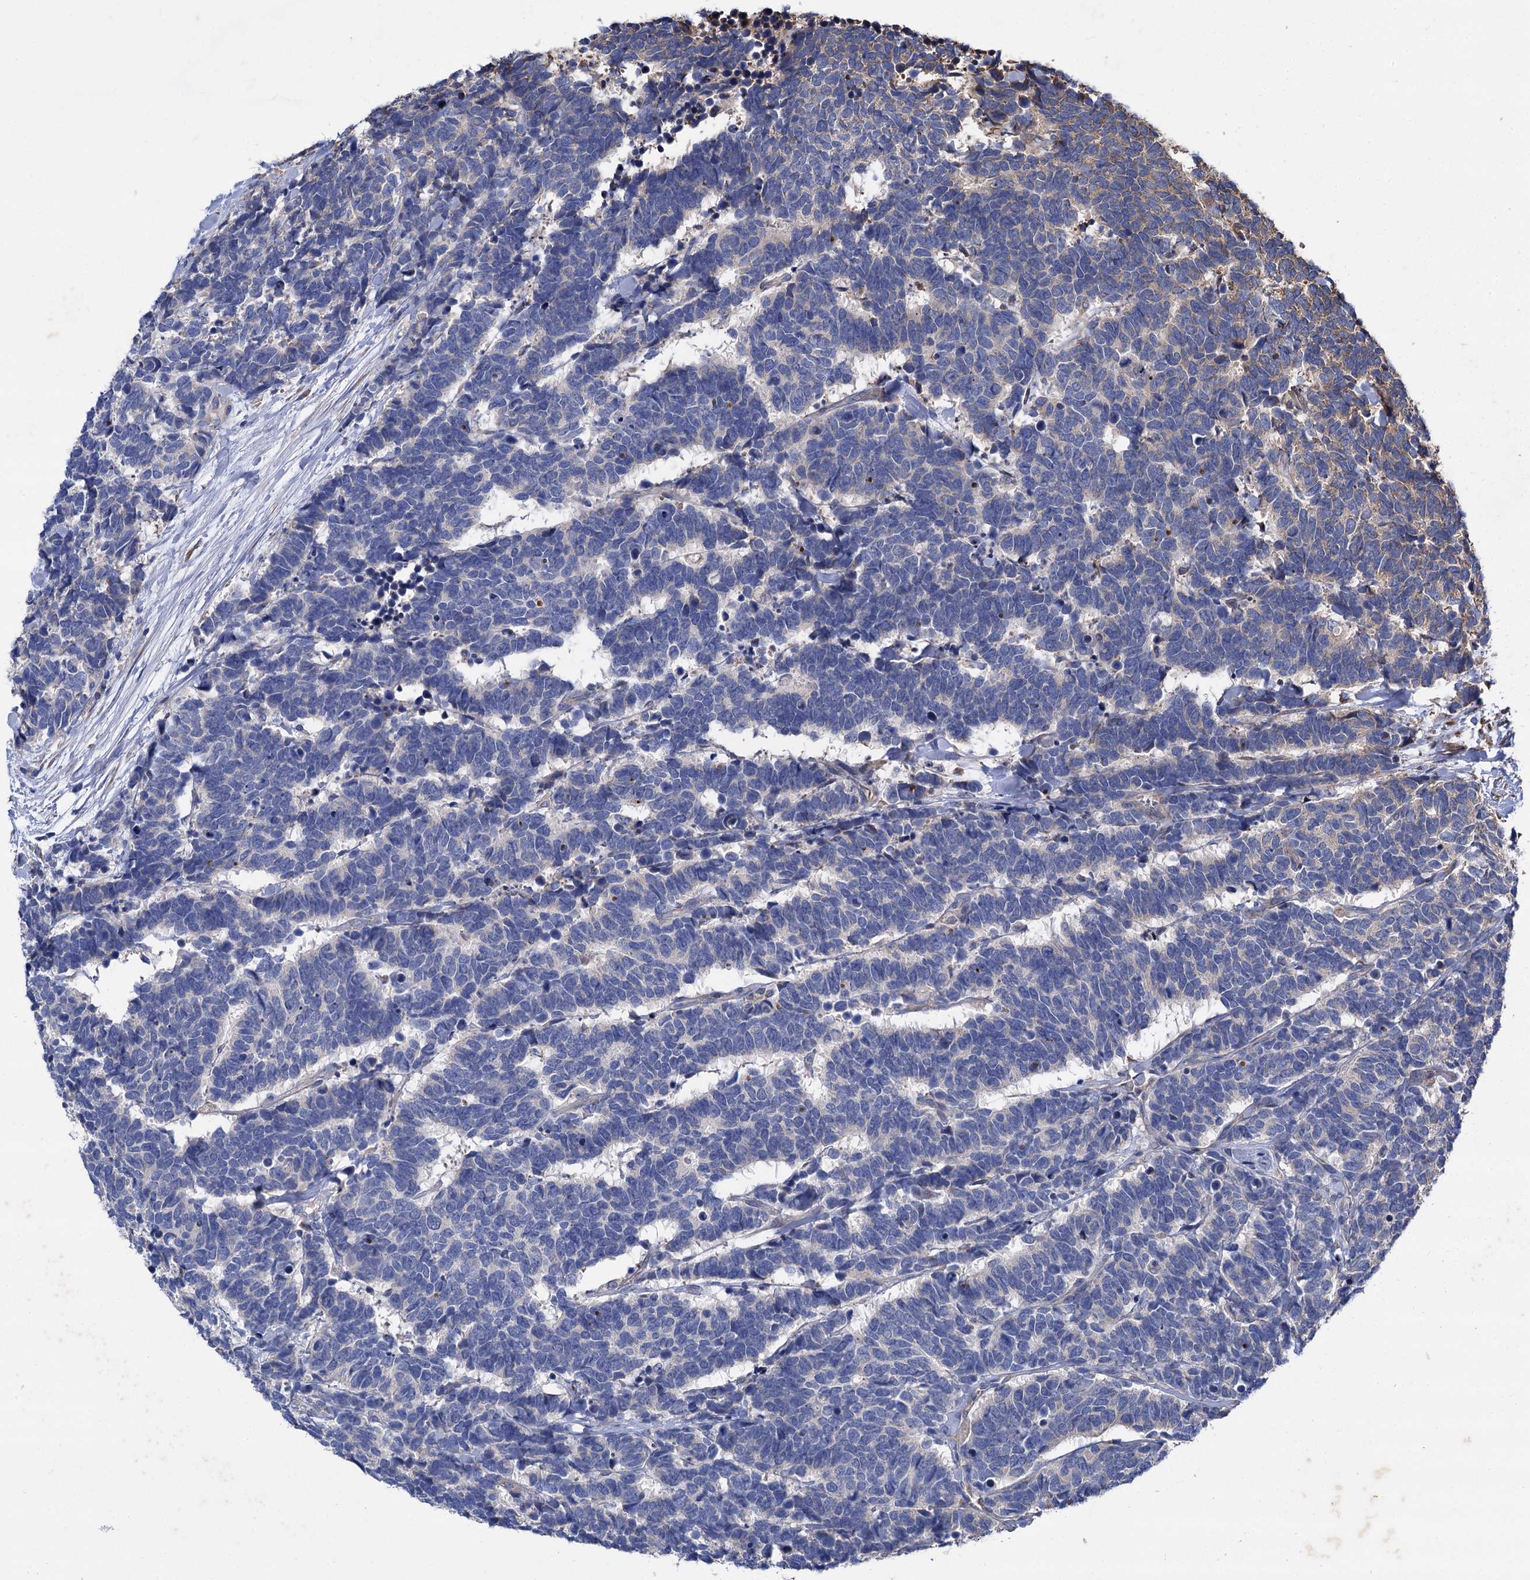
{"staining": {"intensity": "negative", "quantity": "none", "location": "none"}, "tissue": "carcinoid", "cell_type": "Tumor cells", "image_type": "cancer", "snomed": [{"axis": "morphology", "description": "Carcinoma, NOS"}, {"axis": "morphology", "description": "Carcinoid, malignant, NOS"}, {"axis": "topography", "description": "Urinary bladder"}], "caption": "The micrograph shows no staining of tumor cells in carcinoid.", "gene": "LINS1", "patient": {"sex": "male", "age": 57}}